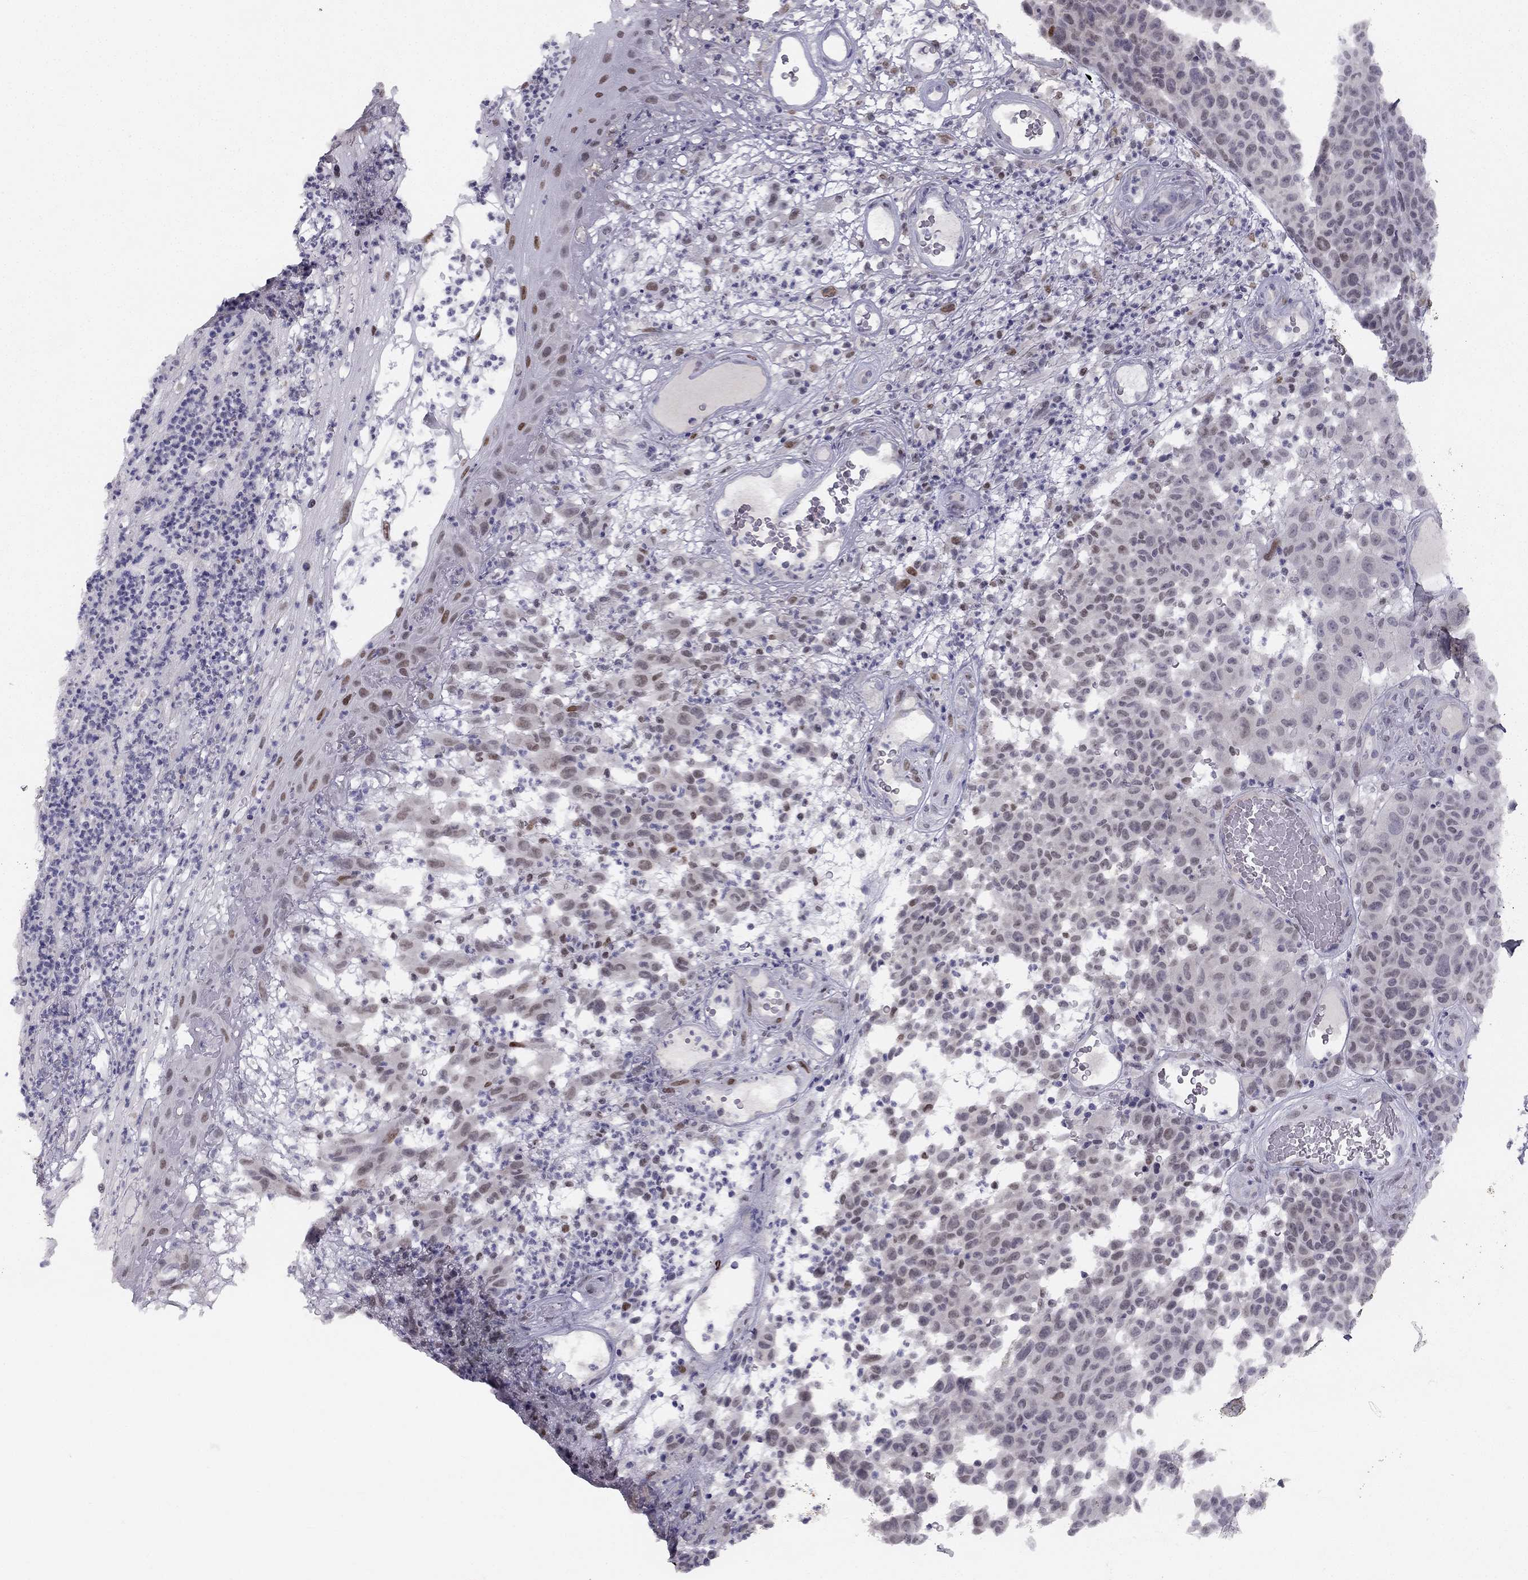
{"staining": {"intensity": "moderate", "quantity": "<25%", "location": "nuclear"}, "tissue": "melanoma", "cell_type": "Tumor cells", "image_type": "cancer", "snomed": [{"axis": "morphology", "description": "Malignant melanoma, NOS"}, {"axis": "topography", "description": "Skin"}], "caption": "Immunohistochemical staining of malignant melanoma demonstrates moderate nuclear protein staining in approximately <25% of tumor cells.", "gene": "TRPS1", "patient": {"sex": "male", "age": 59}}